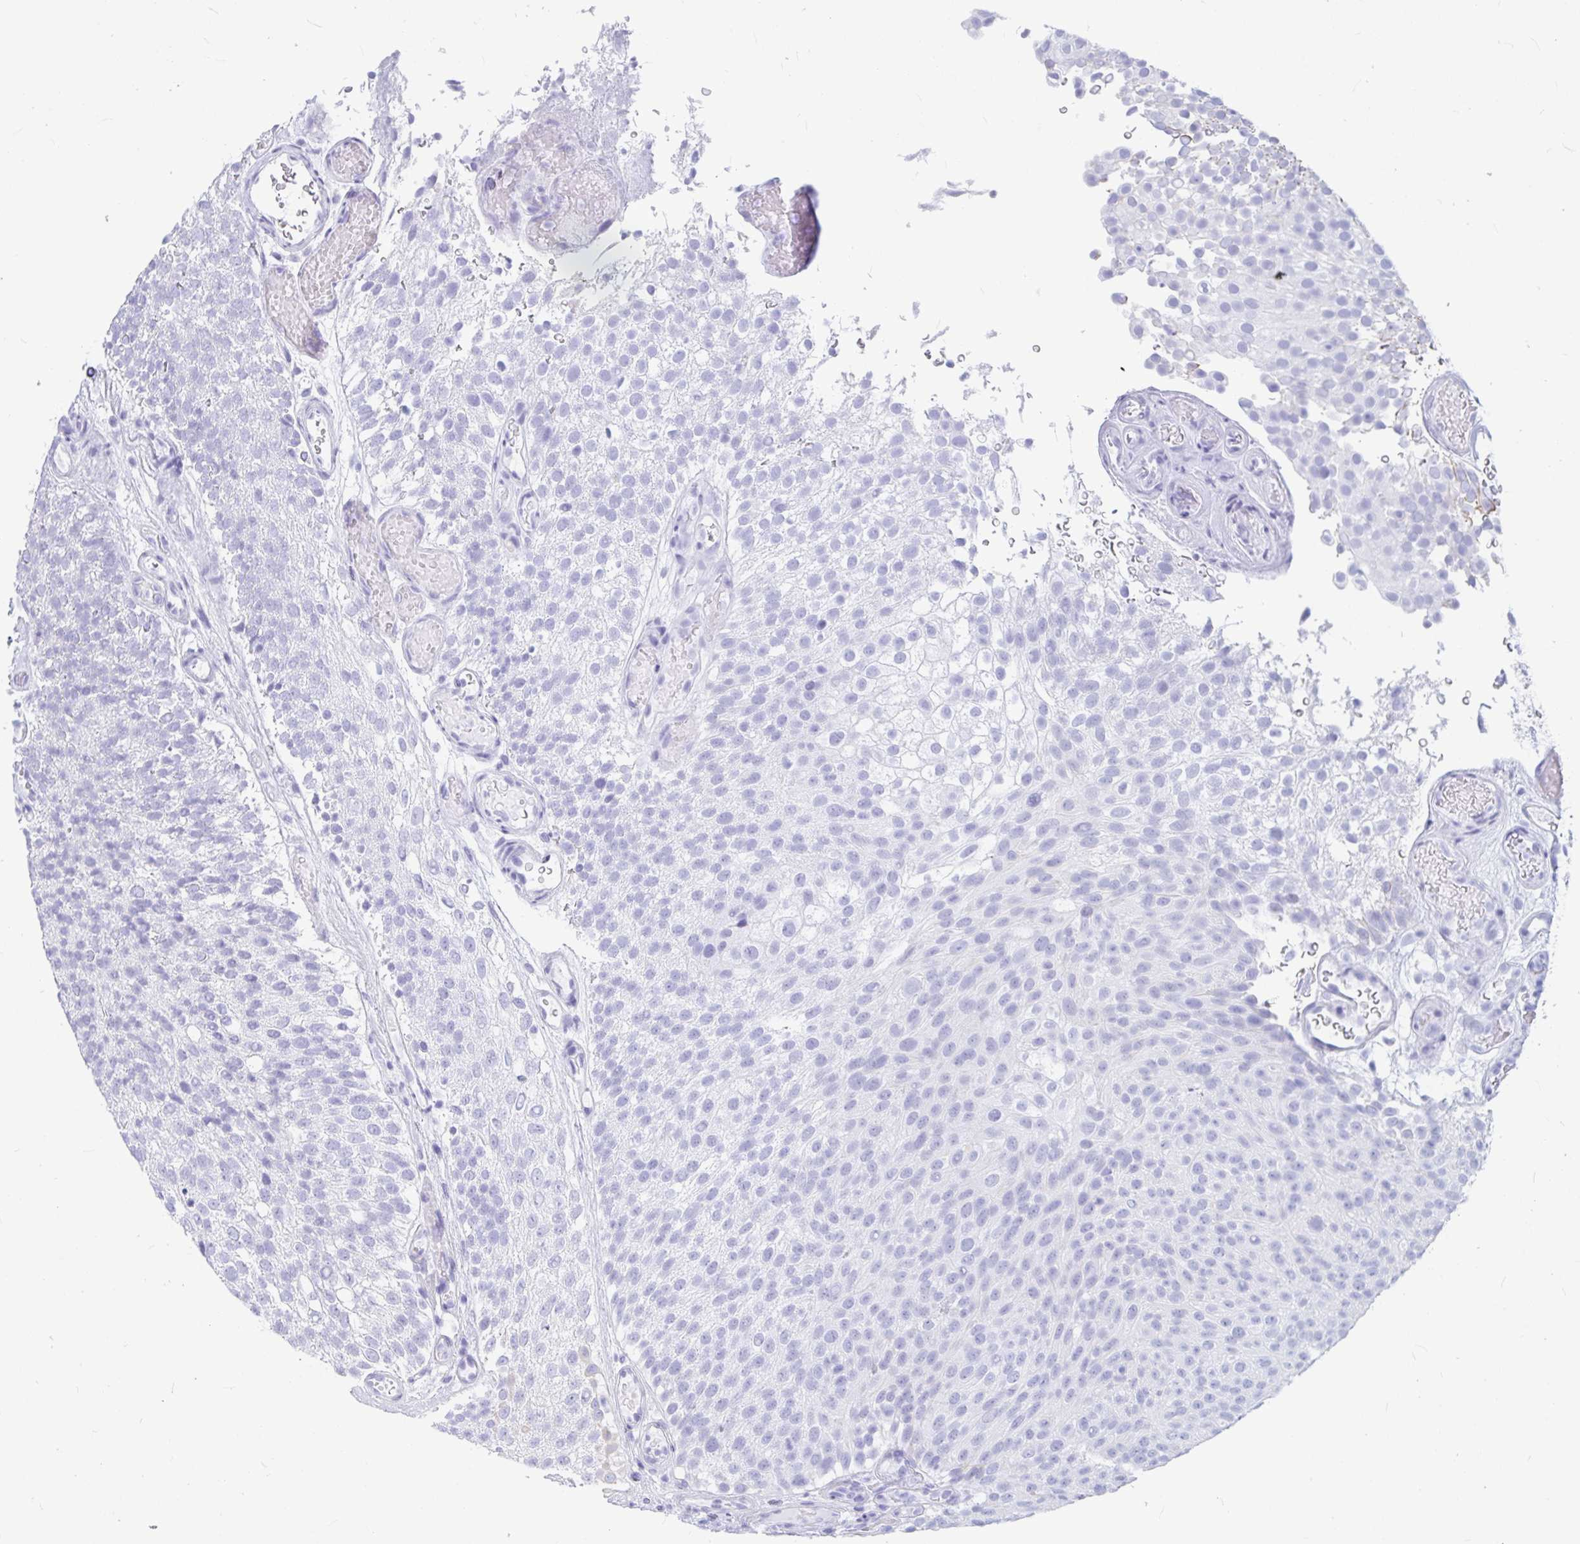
{"staining": {"intensity": "negative", "quantity": "none", "location": "none"}, "tissue": "urothelial cancer", "cell_type": "Tumor cells", "image_type": "cancer", "snomed": [{"axis": "morphology", "description": "Urothelial carcinoma, Low grade"}, {"axis": "topography", "description": "Urinary bladder"}], "caption": "Tumor cells are negative for protein expression in human low-grade urothelial carcinoma.", "gene": "OR5J2", "patient": {"sex": "male", "age": 78}}